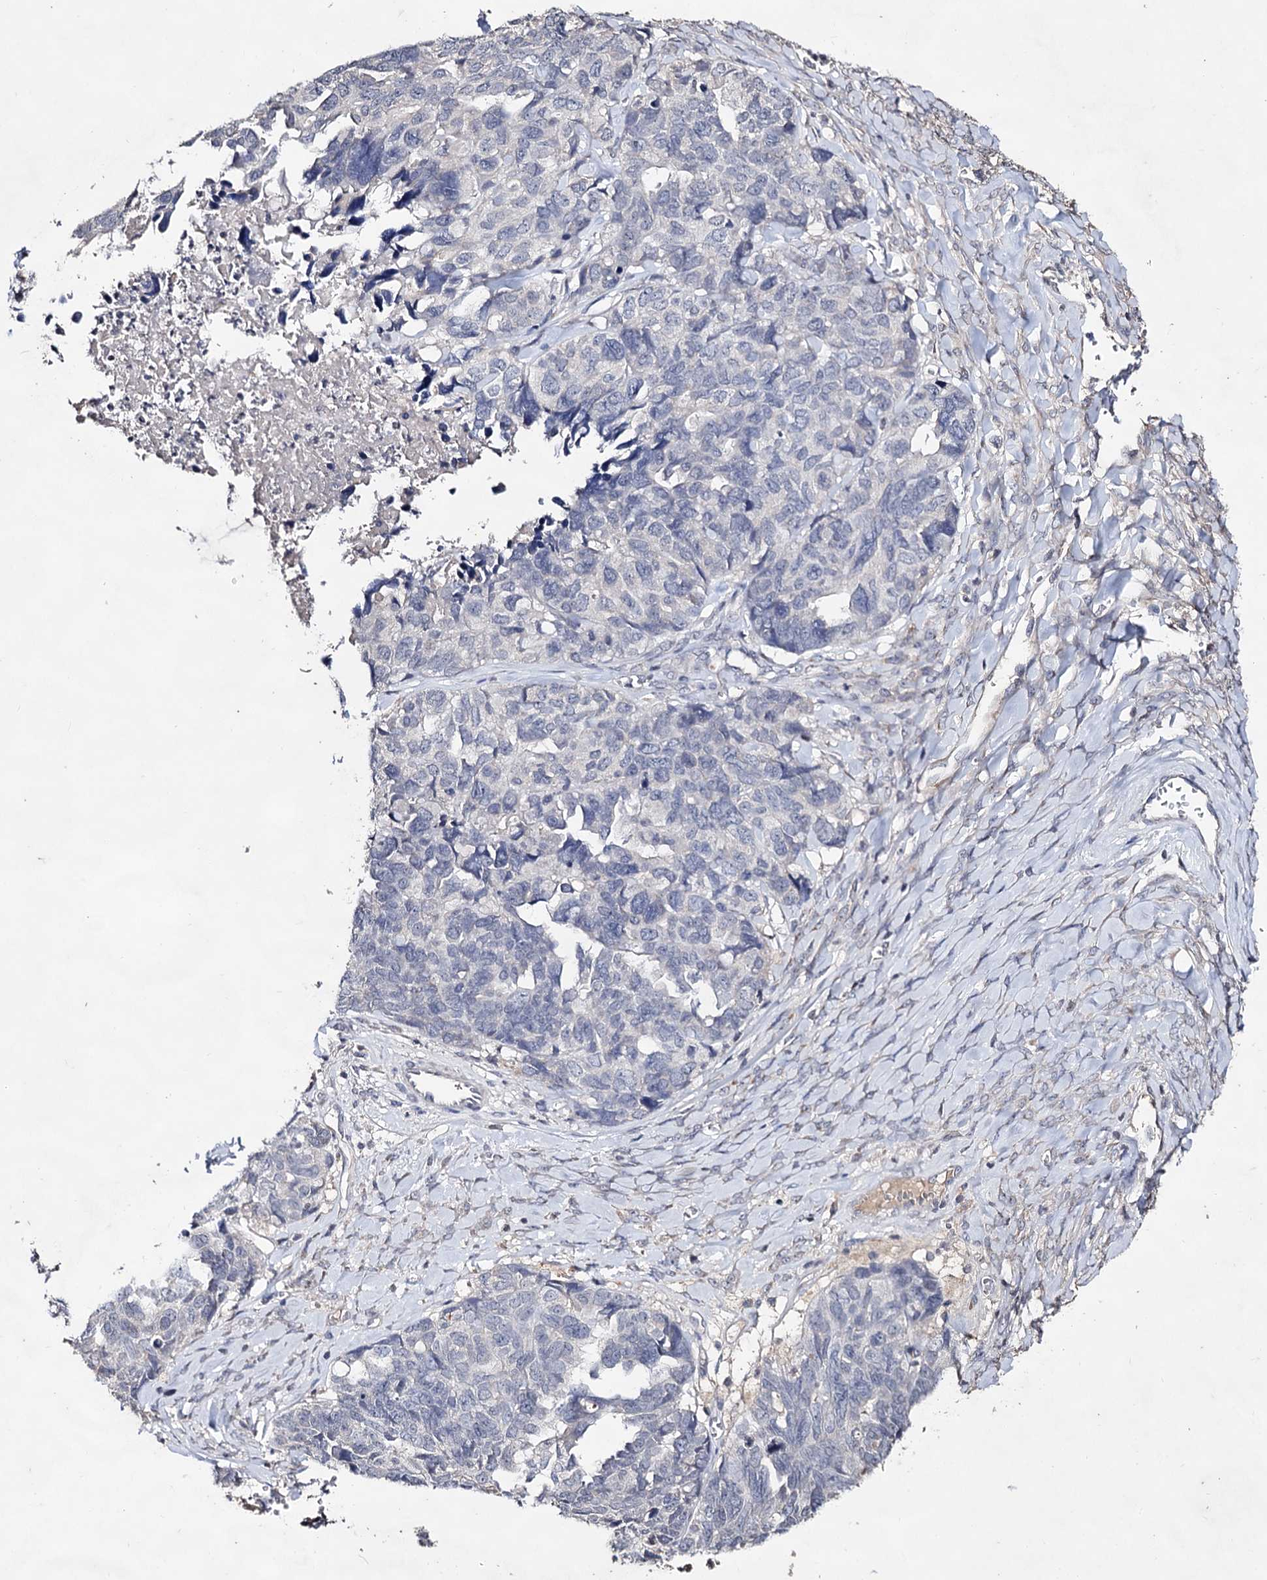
{"staining": {"intensity": "negative", "quantity": "none", "location": "none"}, "tissue": "ovarian cancer", "cell_type": "Tumor cells", "image_type": "cancer", "snomed": [{"axis": "morphology", "description": "Cystadenocarcinoma, serous, NOS"}, {"axis": "topography", "description": "Ovary"}], "caption": "IHC micrograph of serous cystadenocarcinoma (ovarian) stained for a protein (brown), which reveals no staining in tumor cells.", "gene": "PLIN1", "patient": {"sex": "female", "age": 79}}